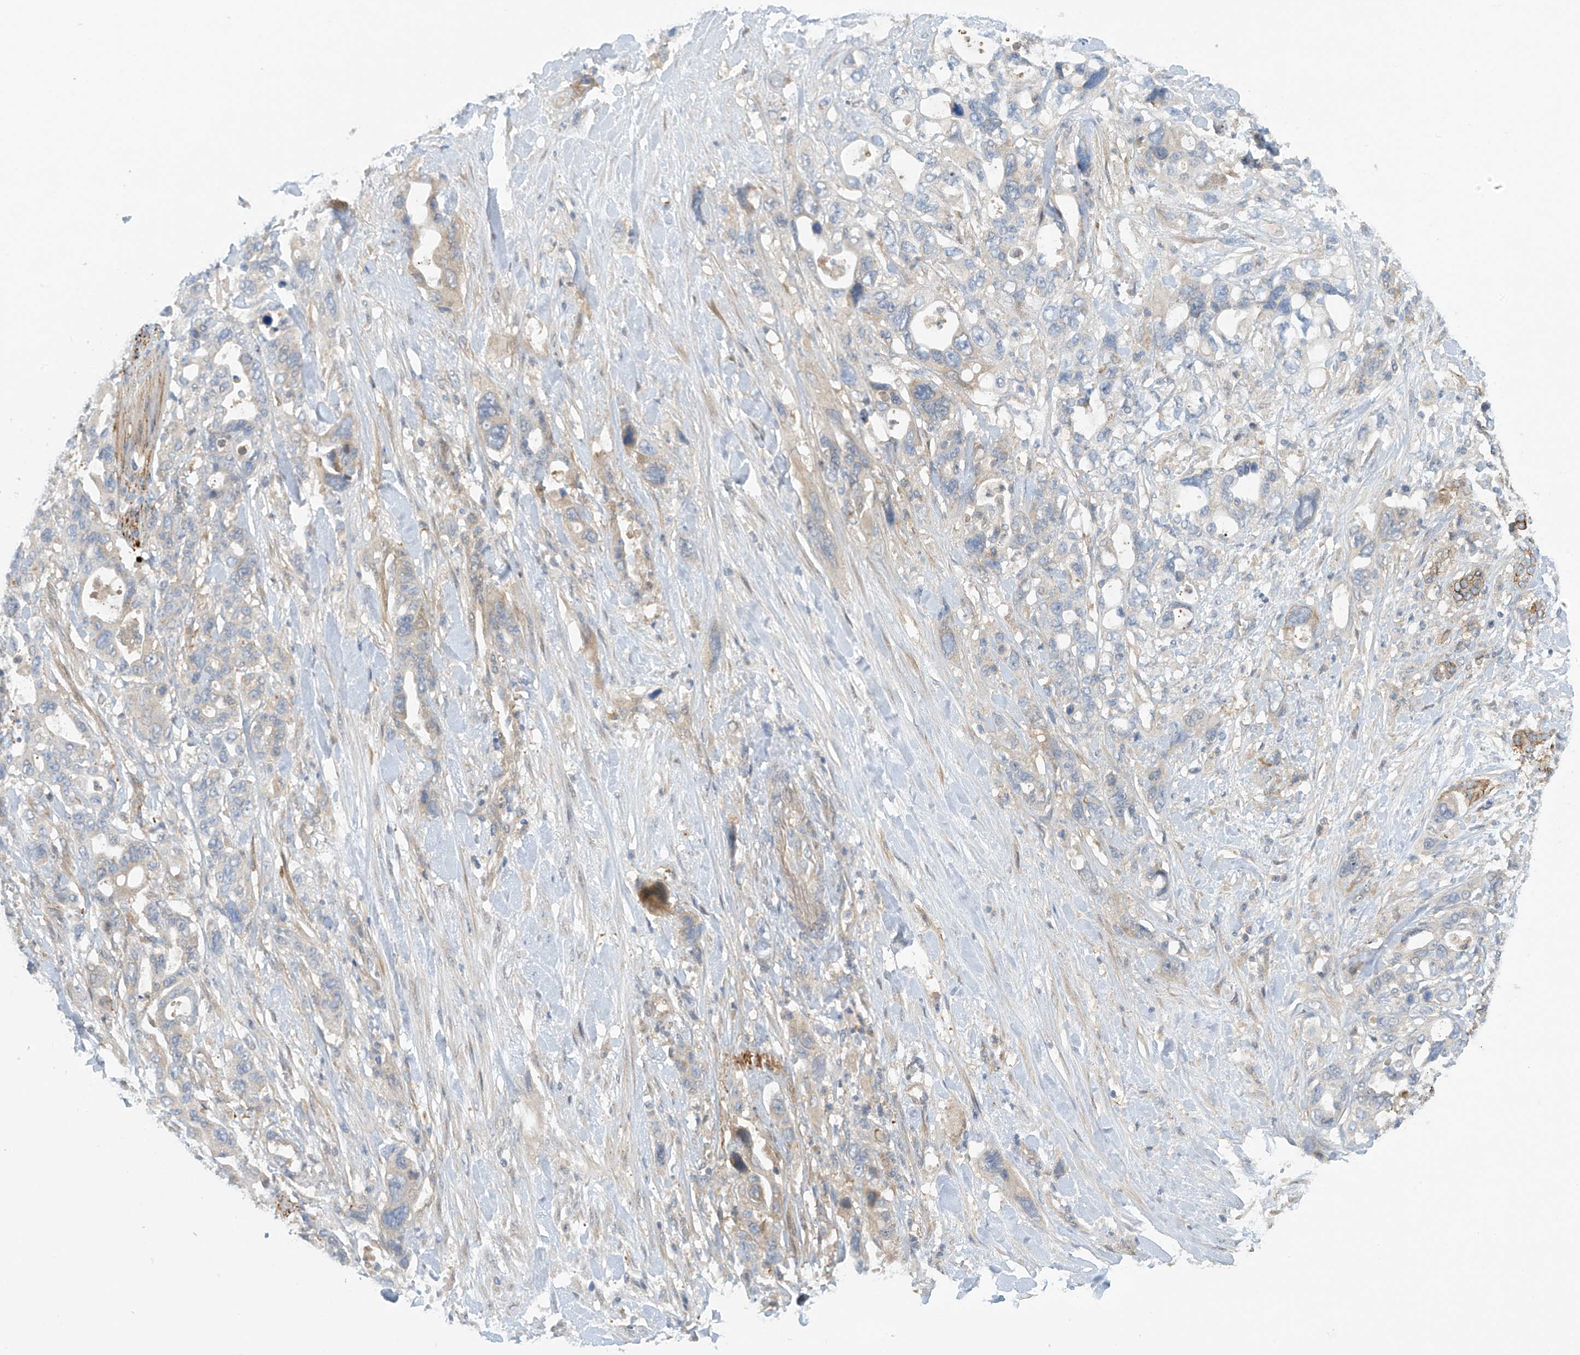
{"staining": {"intensity": "negative", "quantity": "none", "location": "none"}, "tissue": "pancreatic cancer", "cell_type": "Tumor cells", "image_type": "cancer", "snomed": [{"axis": "morphology", "description": "Adenocarcinoma, NOS"}, {"axis": "topography", "description": "Pancreas"}], "caption": "Tumor cells are negative for brown protein staining in pancreatic cancer (adenocarcinoma).", "gene": "FSD1L", "patient": {"sex": "male", "age": 46}}